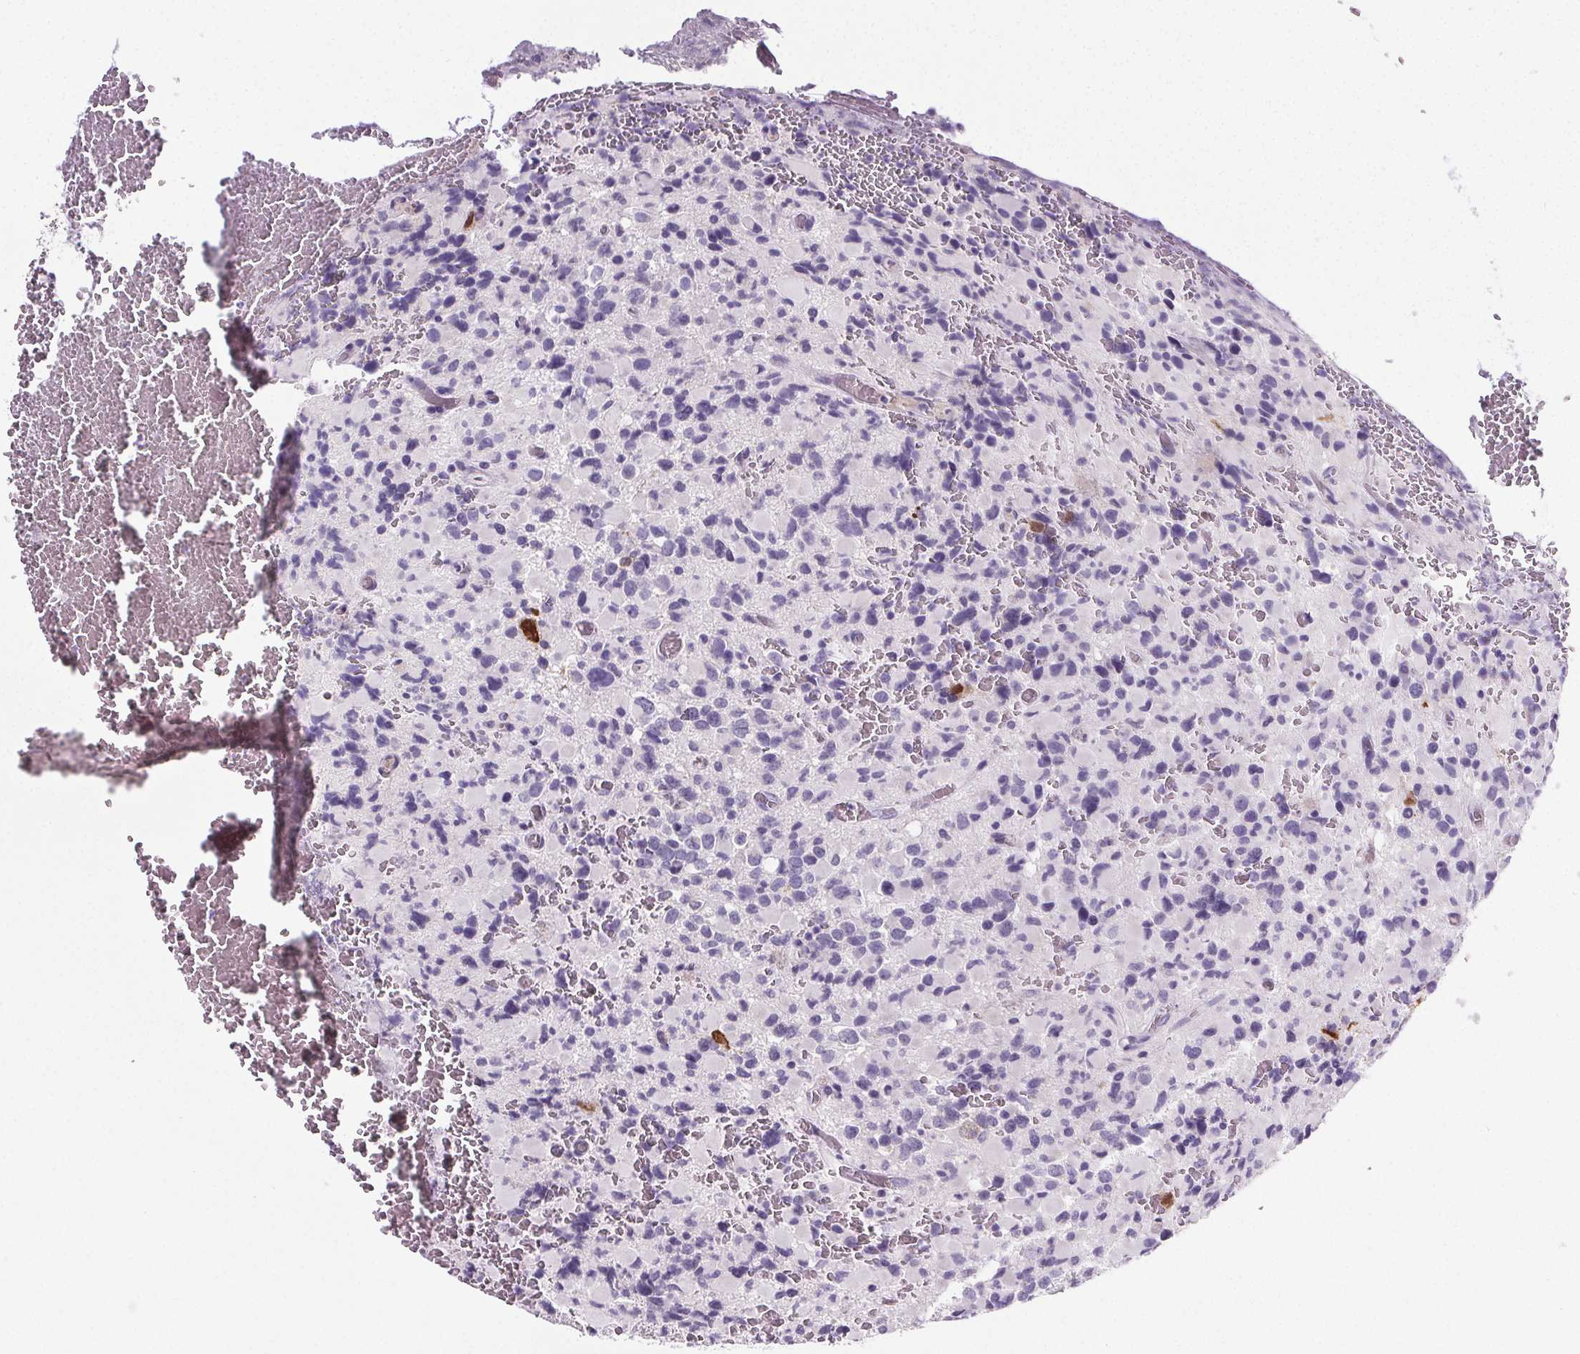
{"staining": {"intensity": "negative", "quantity": "none", "location": "none"}, "tissue": "glioma", "cell_type": "Tumor cells", "image_type": "cancer", "snomed": [{"axis": "morphology", "description": "Glioma, malignant, High grade"}, {"axis": "topography", "description": "Brain"}], "caption": "There is no significant expression in tumor cells of malignant glioma (high-grade).", "gene": "ELAVL2", "patient": {"sex": "female", "age": 40}}